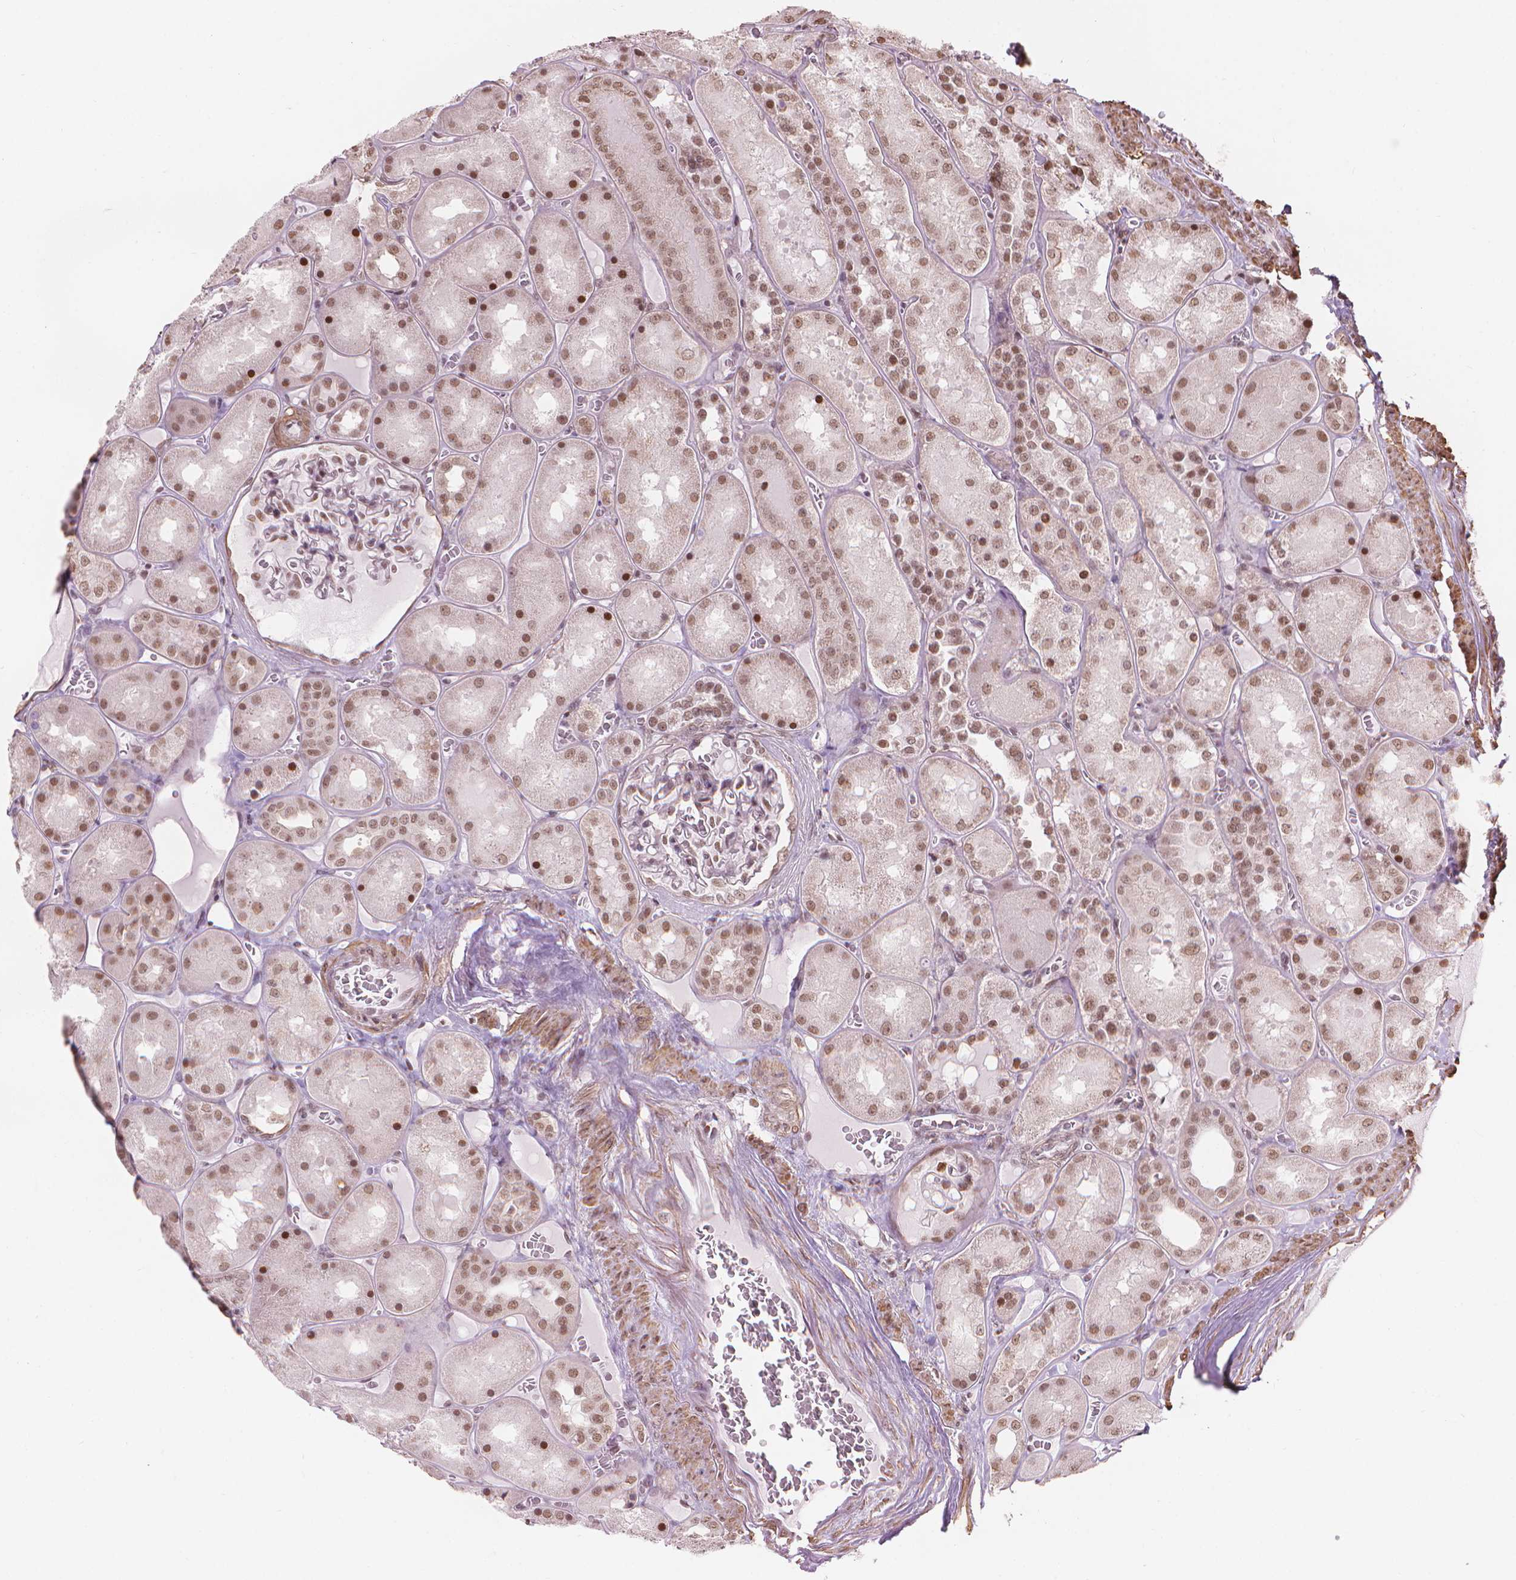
{"staining": {"intensity": "moderate", "quantity": "25%-75%", "location": "nuclear"}, "tissue": "kidney", "cell_type": "Cells in glomeruli", "image_type": "normal", "snomed": [{"axis": "morphology", "description": "Normal tissue, NOS"}, {"axis": "topography", "description": "Kidney"}], "caption": "Protein expression analysis of normal kidney shows moderate nuclear staining in about 25%-75% of cells in glomeruli. (DAB IHC, brown staining for protein, blue staining for nuclei).", "gene": "HOXD4", "patient": {"sex": "male", "age": 73}}